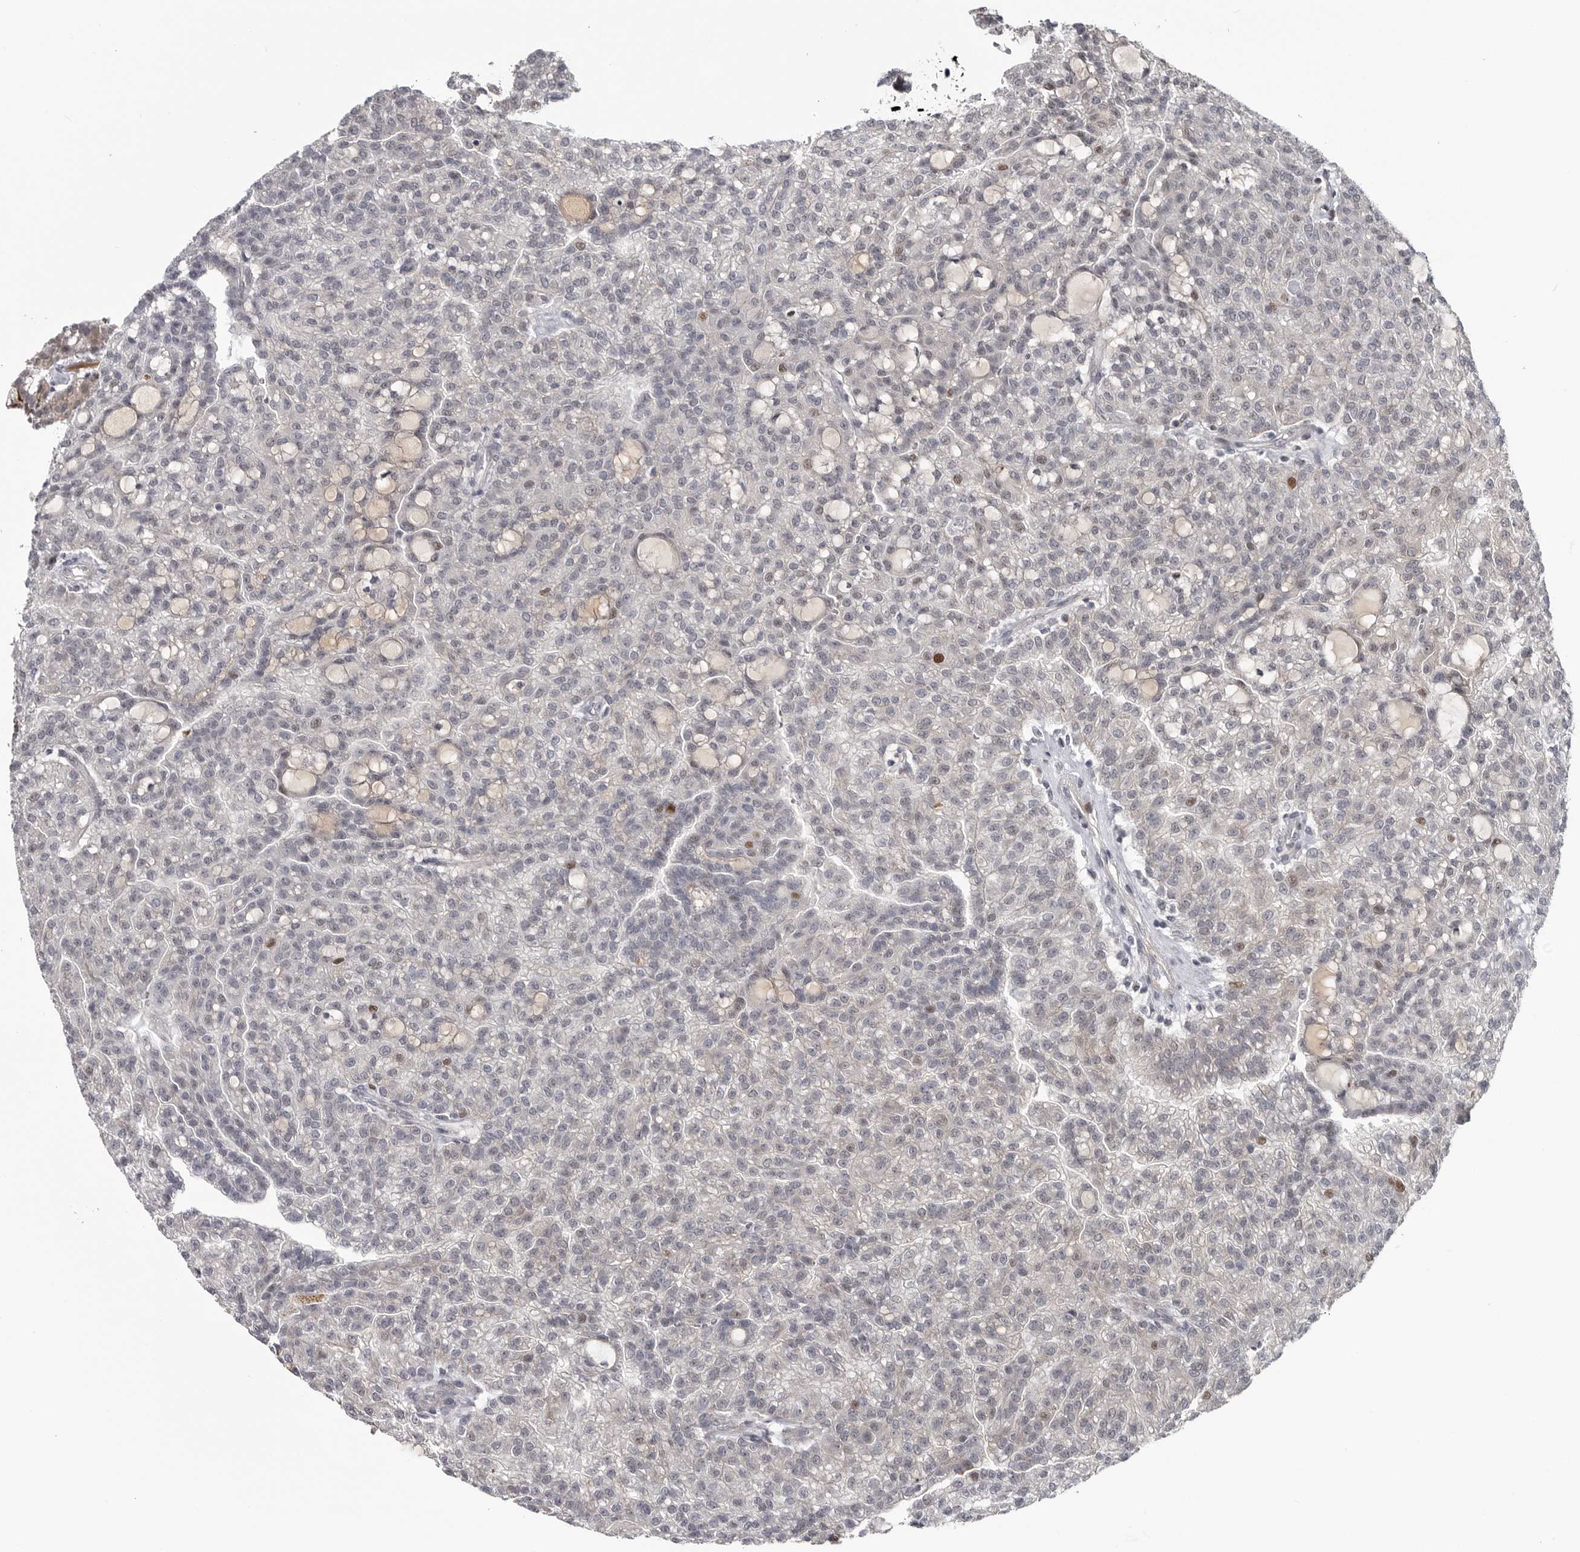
{"staining": {"intensity": "negative", "quantity": "none", "location": "none"}, "tissue": "renal cancer", "cell_type": "Tumor cells", "image_type": "cancer", "snomed": [{"axis": "morphology", "description": "Adenocarcinoma, NOS"}, {"axis": "topography", "description": "Kidney"}], "caption": "IHC image of human renal adenocarcinoma stained for a protein (brown), which exhibits no expression in tumor cells.", "gene": "ZNF277", "patient": {"sex": "male", "age": 63}}